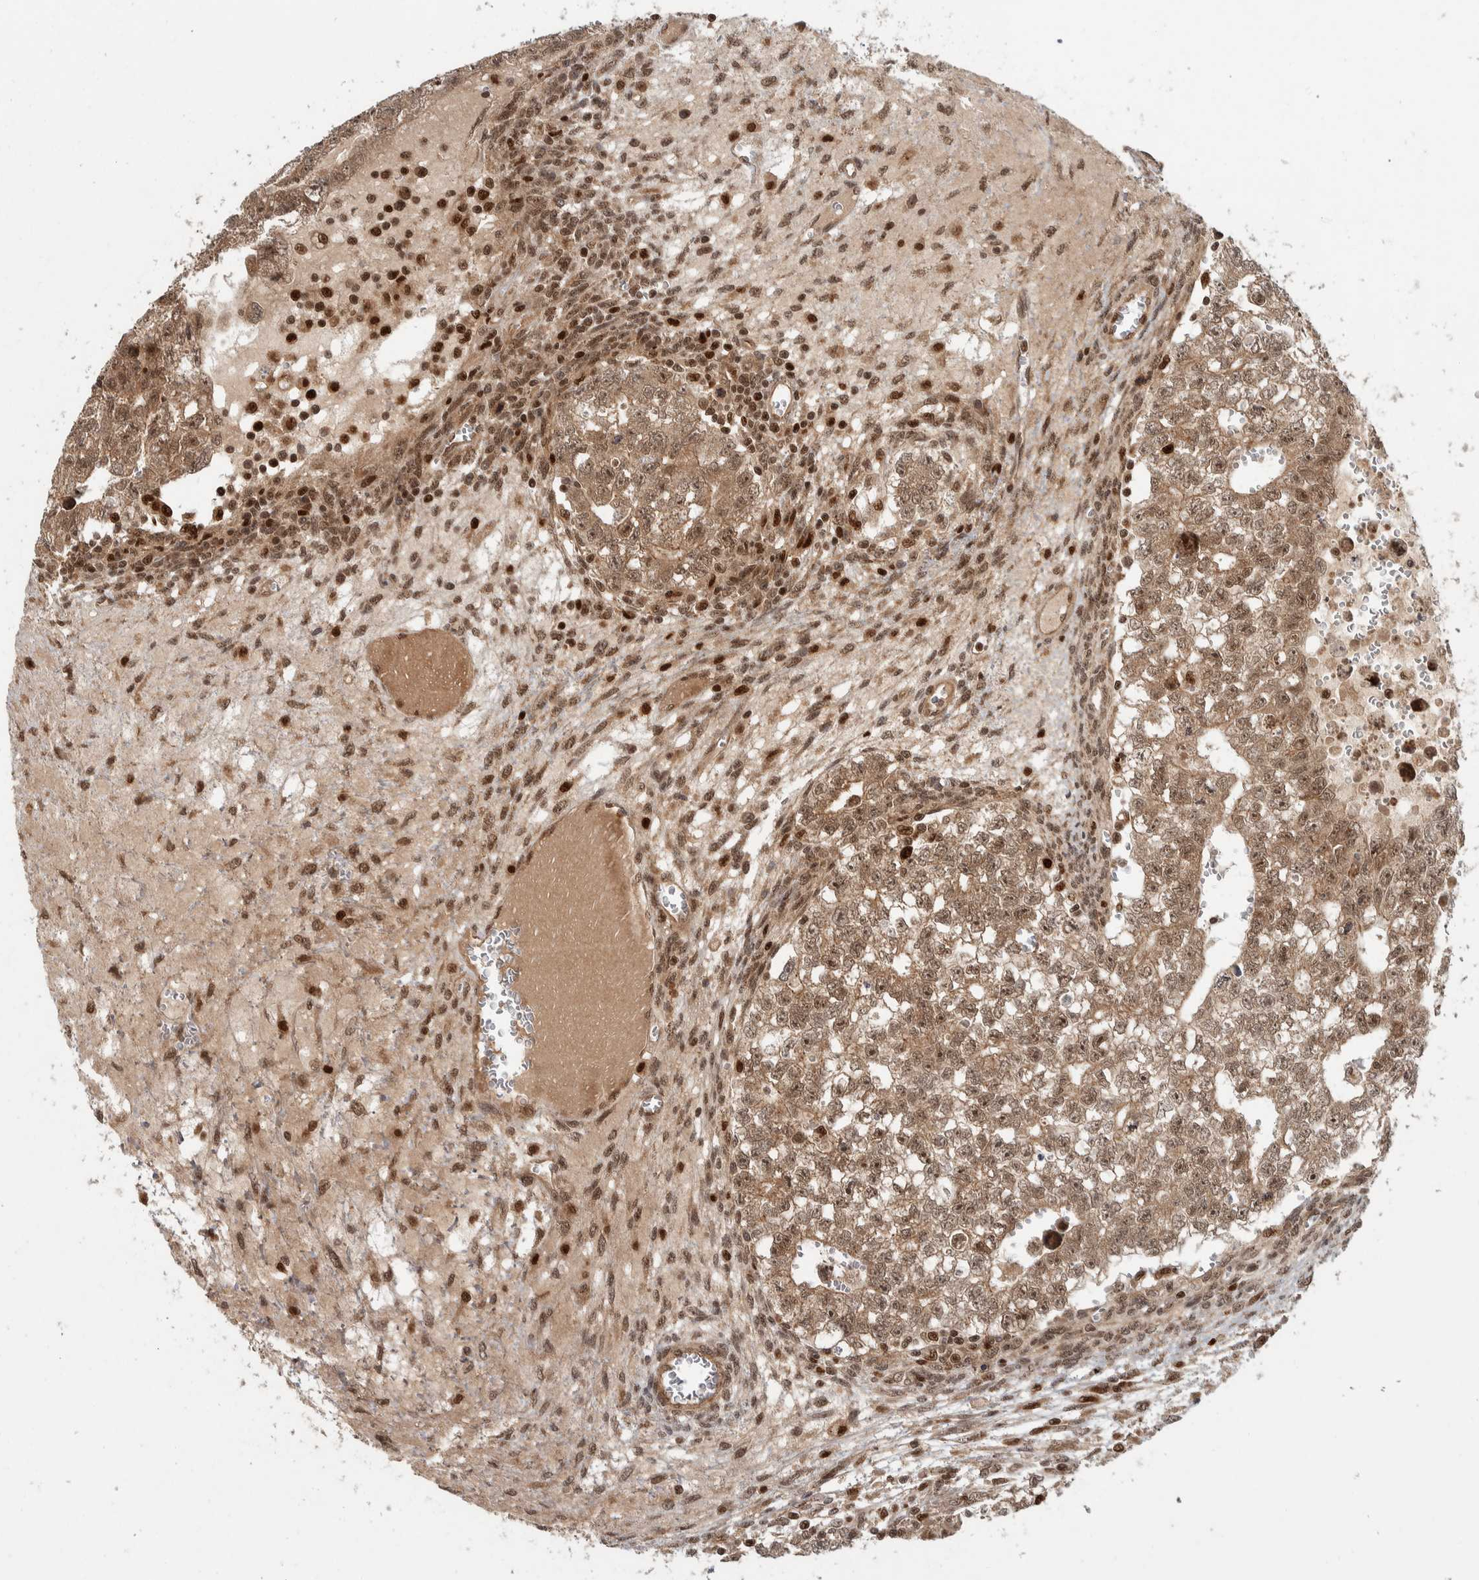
{"staining": {"intensity": "moderate", "quantity": ">75%", "location": "nuclear"}, "tissue": "testis cancer", "cell_type": "Tumor cells", "image_type": "cancer", "snomed": [{"axis": "morphology", "description": "Seminoma, NOS"}, {"axis": "morphology", "description": "Carcinoma, Embryonal, NOS"}, {"axis": "topography", "description": "Testis"}], "caption": "Protein analysis of testis cancer tissue reveals moderate nuclear expression in approximately >75% of tumor cells. The staining is performed using DAB (3,3'-diaminobenzidine) brown chromogen to label protein expression. The nuclei are counter-stained blue using hematoxylin.", "gene": "RPS6KA4", "patient": {"sex": "male", "age": 38}}